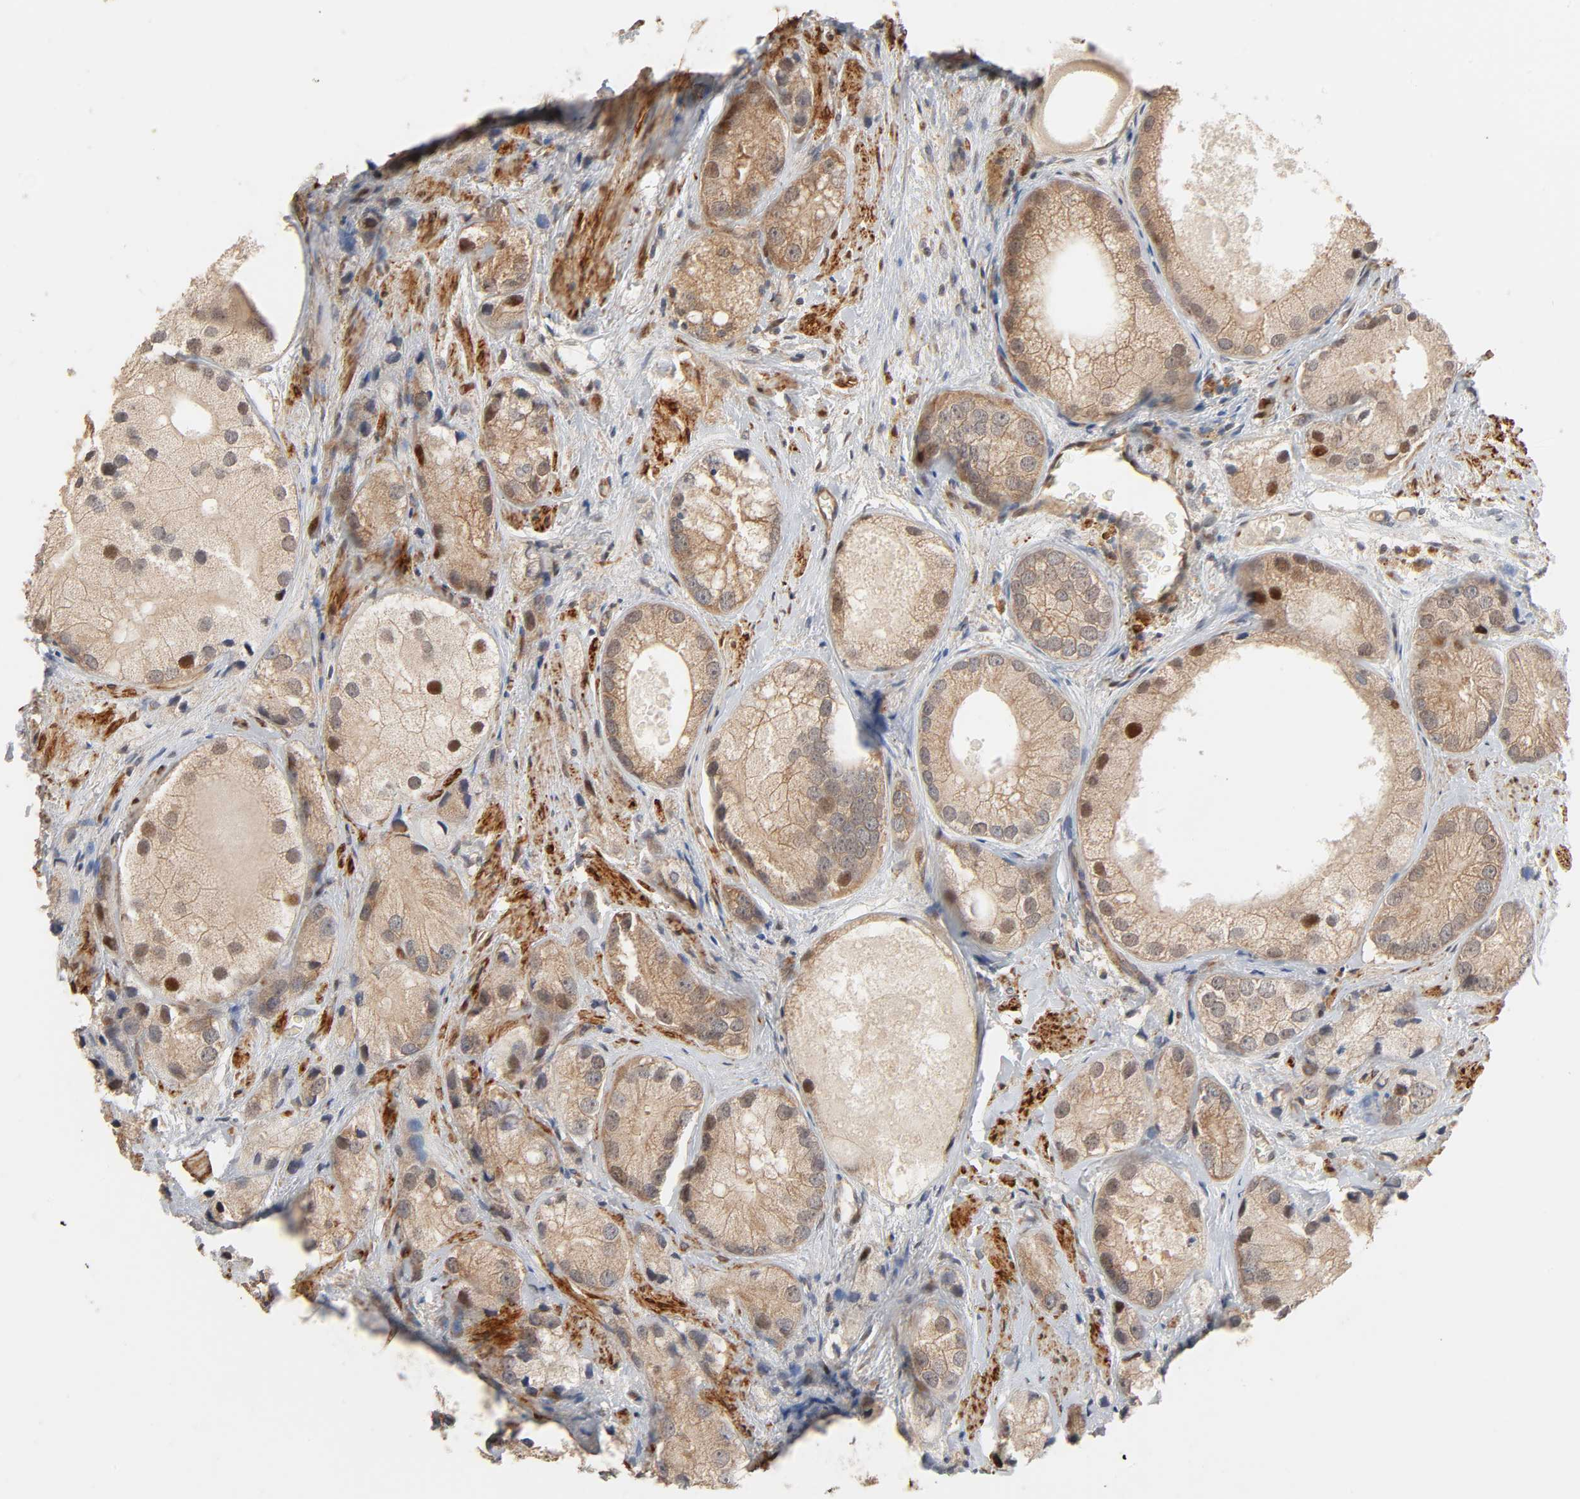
{"staining": {"intensity": "moderate", "quantity": ">75%", "location": "cytoplasmic/membranous,nuclear"}, "tissue": "prostate cancer", "cell_type": "Tumor cells", "image_type": "cancer", "snomed": [{"axis": "morphology", "description": "Adenocarcinoma, Low grade"}, {"axis": "topography", "description": "Prostate"}], "caption": "Moderate cytoplasmic/membranous and nuclear protein positivity is seen in approximately >75% of tumor cells in adenocarcinoma (low-grade) (prostate). Nuclei are stained in blue.", "gene": "NEMF", "patient": {"sex": "male", "age": 69}}